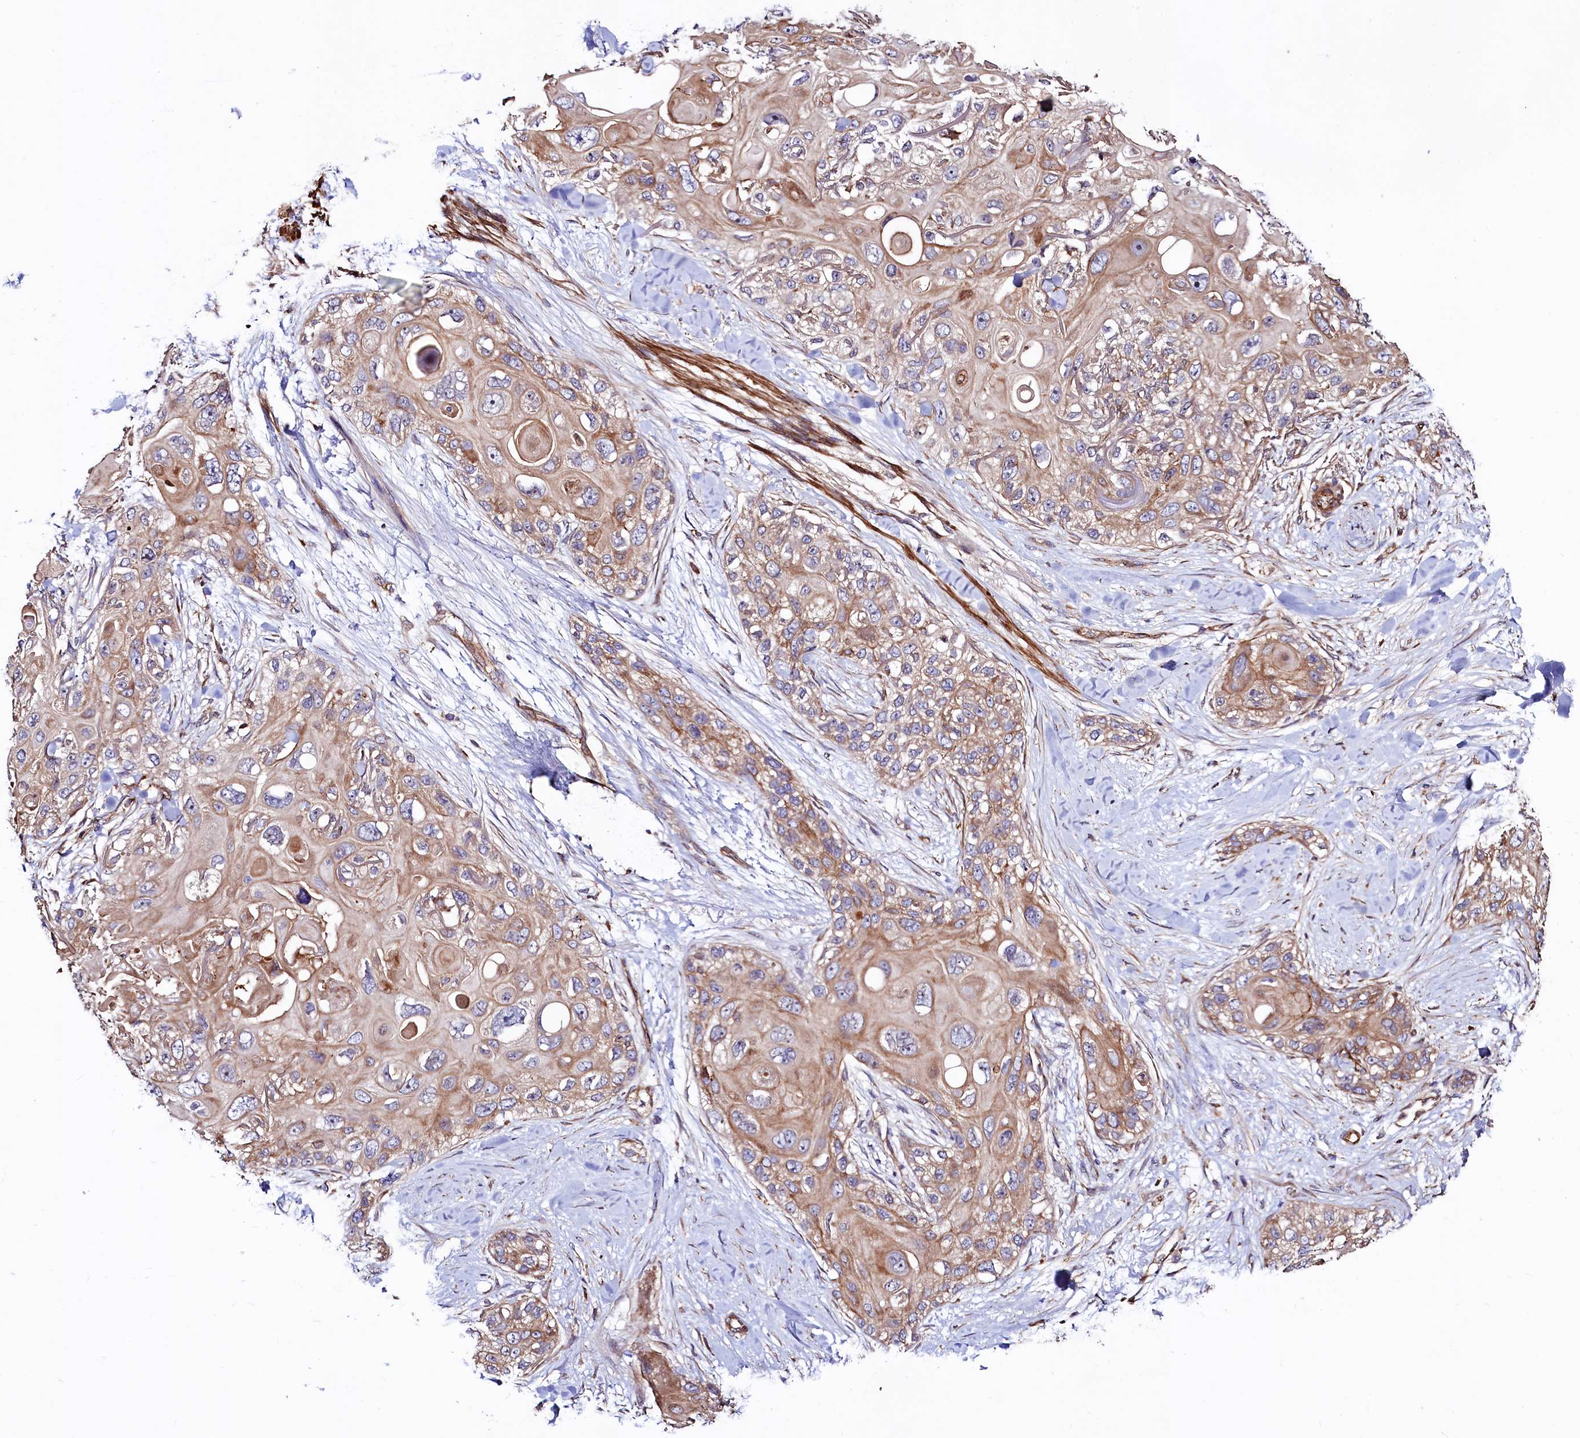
{"staining": {"intensity": "moderate", "quantity": ">75%", "location": "cytoplasmic/membranous"}, "tissue": "skin cancer", "cell_type": "Tumor cells", "image_type": "cancer", "snomed": [{"axis": "morphology", "description": "Normal tissue, NOS"}, {"axis": "morphology", "description": "Squamous cell carcinoma, NOS"}, {"axis": "topography", "description": "Skin"}], "caption": "Moderate cytoplasmic/membranous expression is seen in approximately >75% of tumor cells in skin cancer. (Stains: DAB in brown, nuclei in blue, Microscopy: brightfield microscopy at high magnification).", "gene": "KLHDC4", "patient": {"sex": "male", "age": 72}}